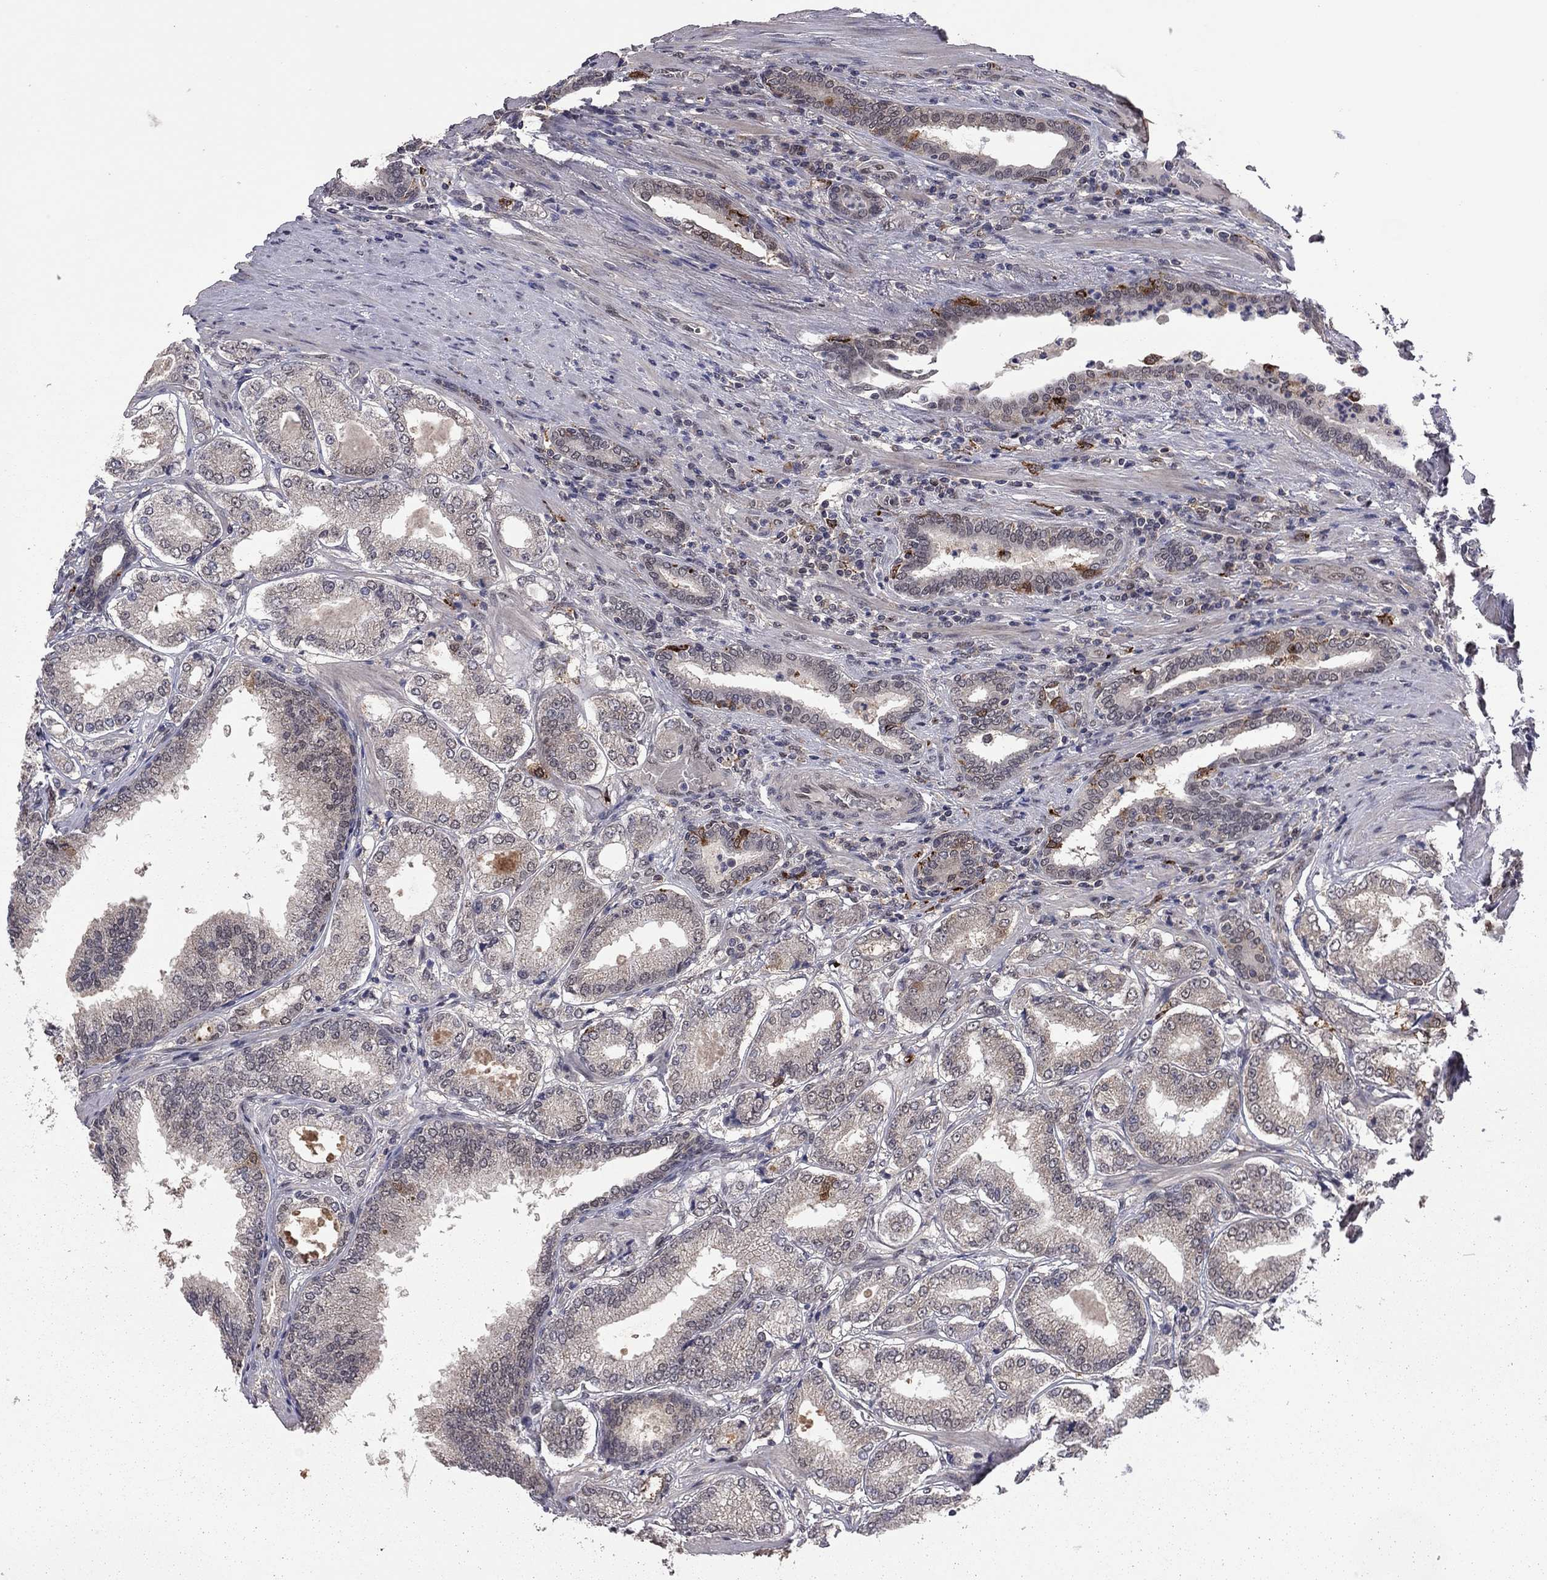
{"staining": {"intensity": "strong", "quantity": "<25%", "location": "cytoplasmic/membranous"}, "tissue": "prostate cancer", "cell_type": "Tumor cells", "image_type": "cancer", "snomed": [{"axis": "morphology", "description": "Adenocarcinoma, NOS"}, {"axis": "topography", "description": "Prostate"}], "caption": "Immunohistochemical staining of human adenocarcinoma (prostate) shows medium levels of strong cytoplasmic/membranous protein staining in about <25% of tumor cells.", "gene": "GPAA1", "patient": {"sex": "male", "age": 65}}